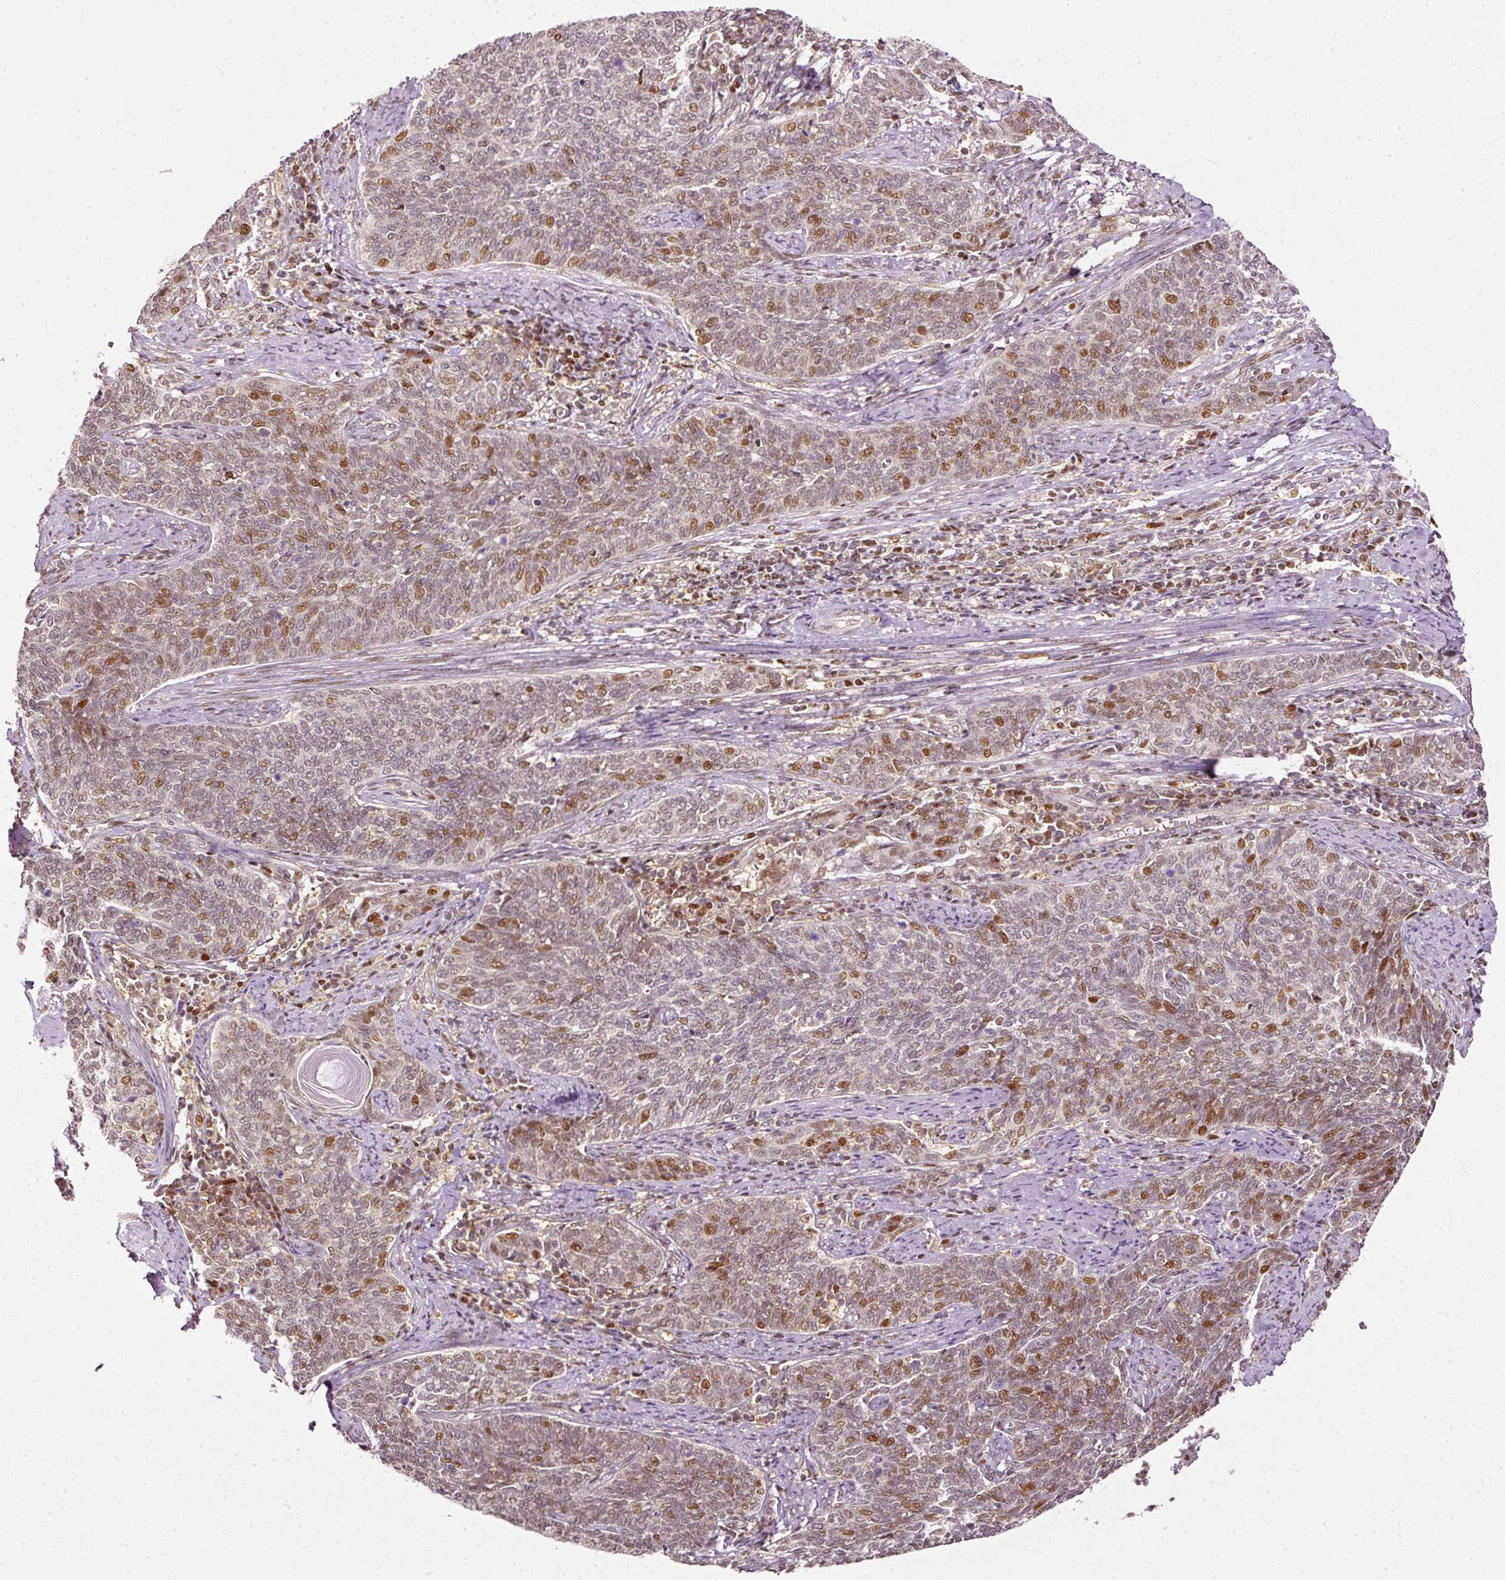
{"staining": {"intensity": "moderate", "quantity": "25%-75%", "location": "nuclear"}, "tissue": "cervical cancer", "cell_type": "Tumor cells", "image_type": "cancer", "snomed": [{"axis": "morphology", "description": "Squamous cell carcinoma, NOS"}, {"axis": "topography", "description": "Cervix"}], "caption": "Immunohistochemical staining of squamous cell carcinoma (cervical) displays medium levels of moderate nuclear protein positivity in about 25%-75% of tumor cells.", "gene": "ZNF778", "patient": {"sex": "female", "age": 39}}